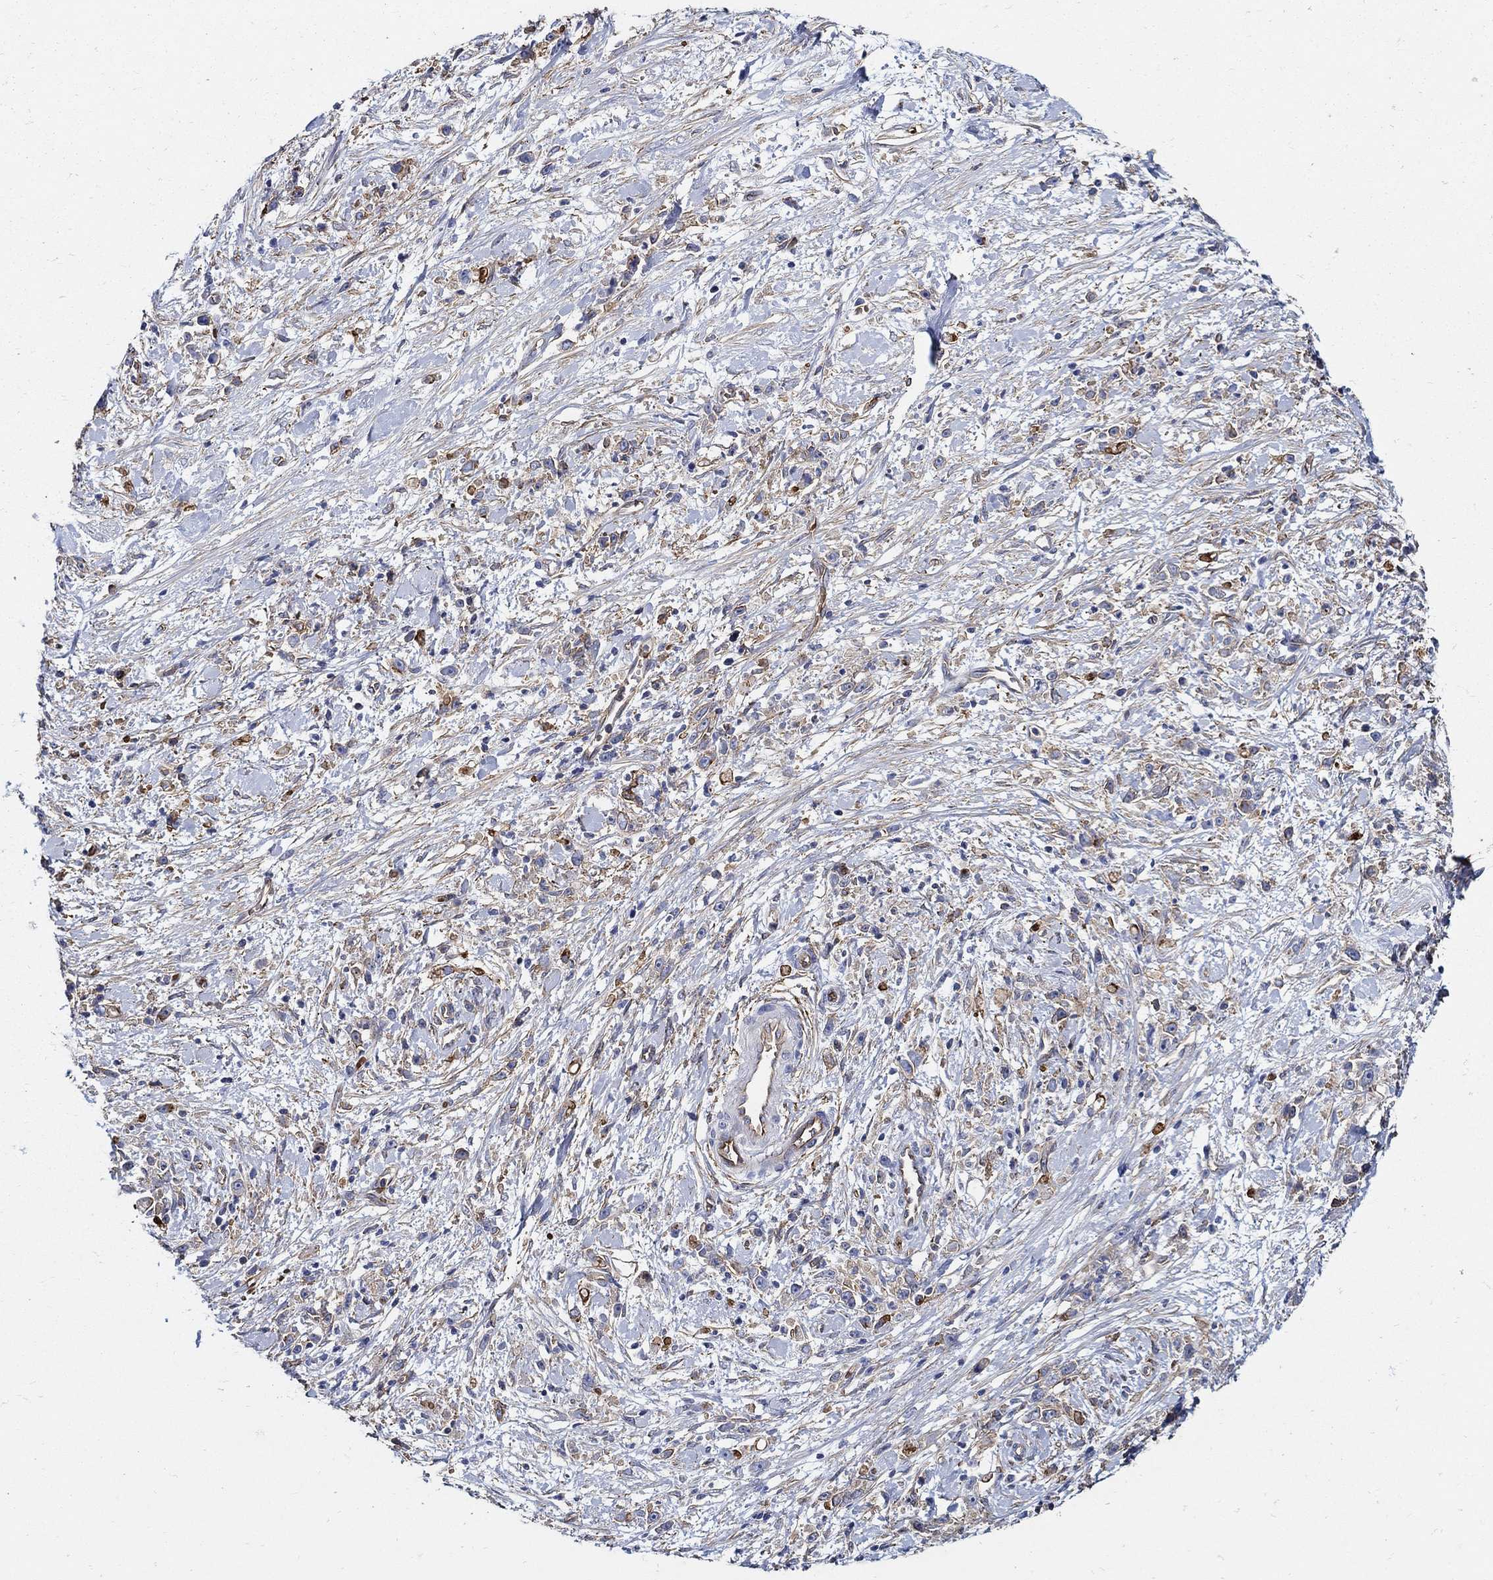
{"staining": {"intensity": "negative", "quantity": "none", "location": "none"}, "tissue": "stomach cancer", "cell_type": "Tumor cells", "image_type": "cancer", "snomed": [{"axis": "morphology", "description": "Adenocarcinoma, NOS"}, {"axis": "topography", "description": "Stomach"}], "caption": "Immunohistochemical staining of adenocarcinoma (stomach) shows no significant expression in tumor cells. (Immunohistochemistry (ihc), brightfield microscopy, high magnification).", "gene": "APBB3", "patient": {"sex": "female", "age": 59}}